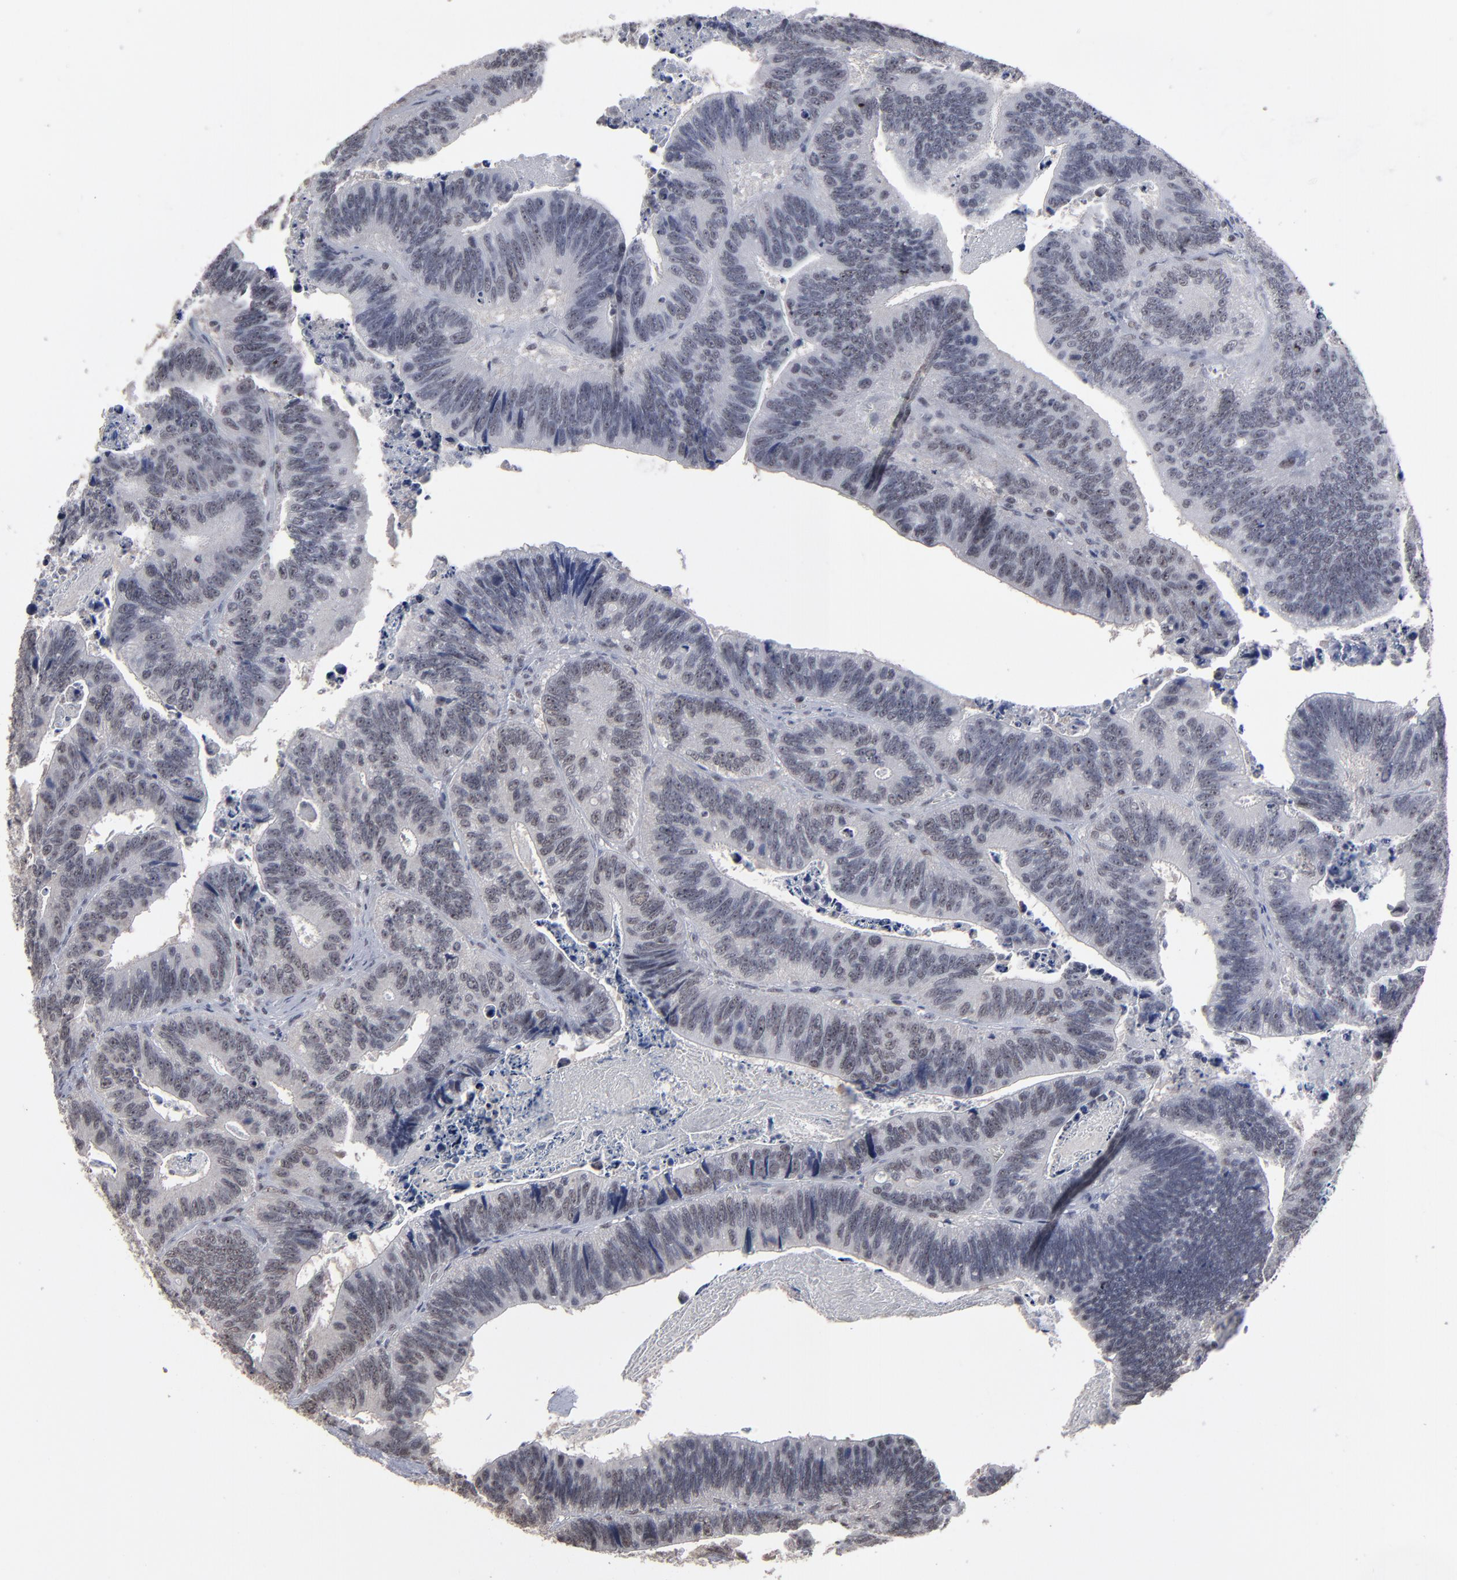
{"staining": {"intensity": "weak", "quantity": "25%-75%", "location": "nuclear"}, "tissue": "colorectal cancer", "cell_type": "Tumor cells", "image_type": "cancer", "snomed": [{"axis": "morphology", "description": "Adenocarcinoma, NOS"}, {"axis": "topography", "description": "Colon"}], "caption": "A brown stain labels weak nuclear staining of a protein in colorectal cancer (adenocarcinoma) tumor cells. The protein of interest is shown in brown color, while the nuclei are stained blue.", "gene": "SSRP1", "patient": {"sex": "male", "age": 72}}